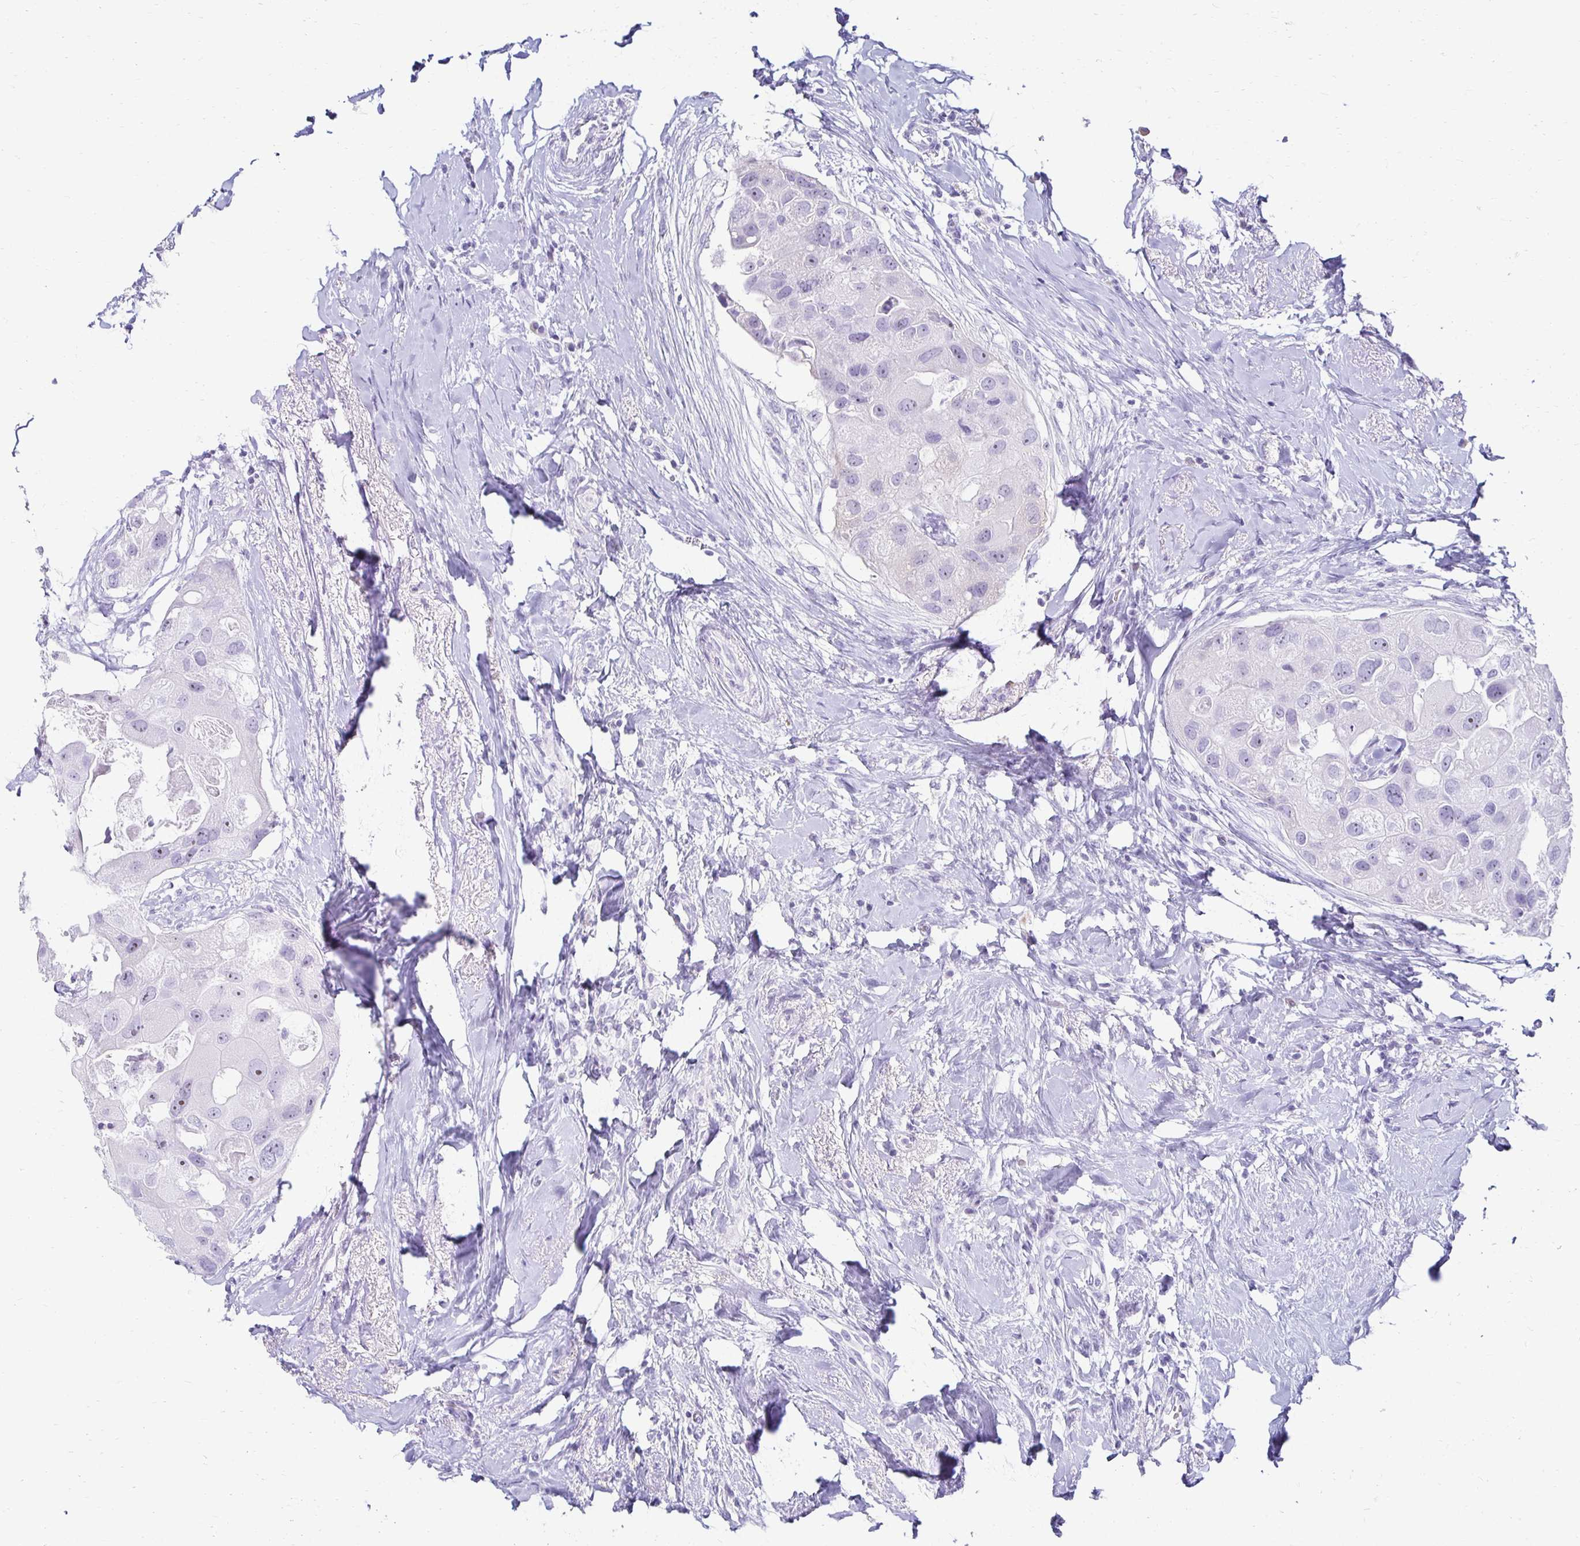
{"staining": {"intensity": "moderate", "quantity": "<25%", "location": "nuclear"}, "tissue": "breast cancer", "cell_type": "Tumor cells", "image_type": "cancer", "snomed": [{"axis": "morphology", "description": "Duct carcinoma"}, {"axis": "topography", "description": "Breast"}], "caption": "A photomicrograph of breast cancer stained for a protein exhibits moderate nuclear brown staining in tumor cells. The staining was performed using DAB, with brown indicating positive protein expression. Nuclei are stained blue with hematoxylin.", "gene": "CST6", "patient": {"sex": "female", "age": 43}}